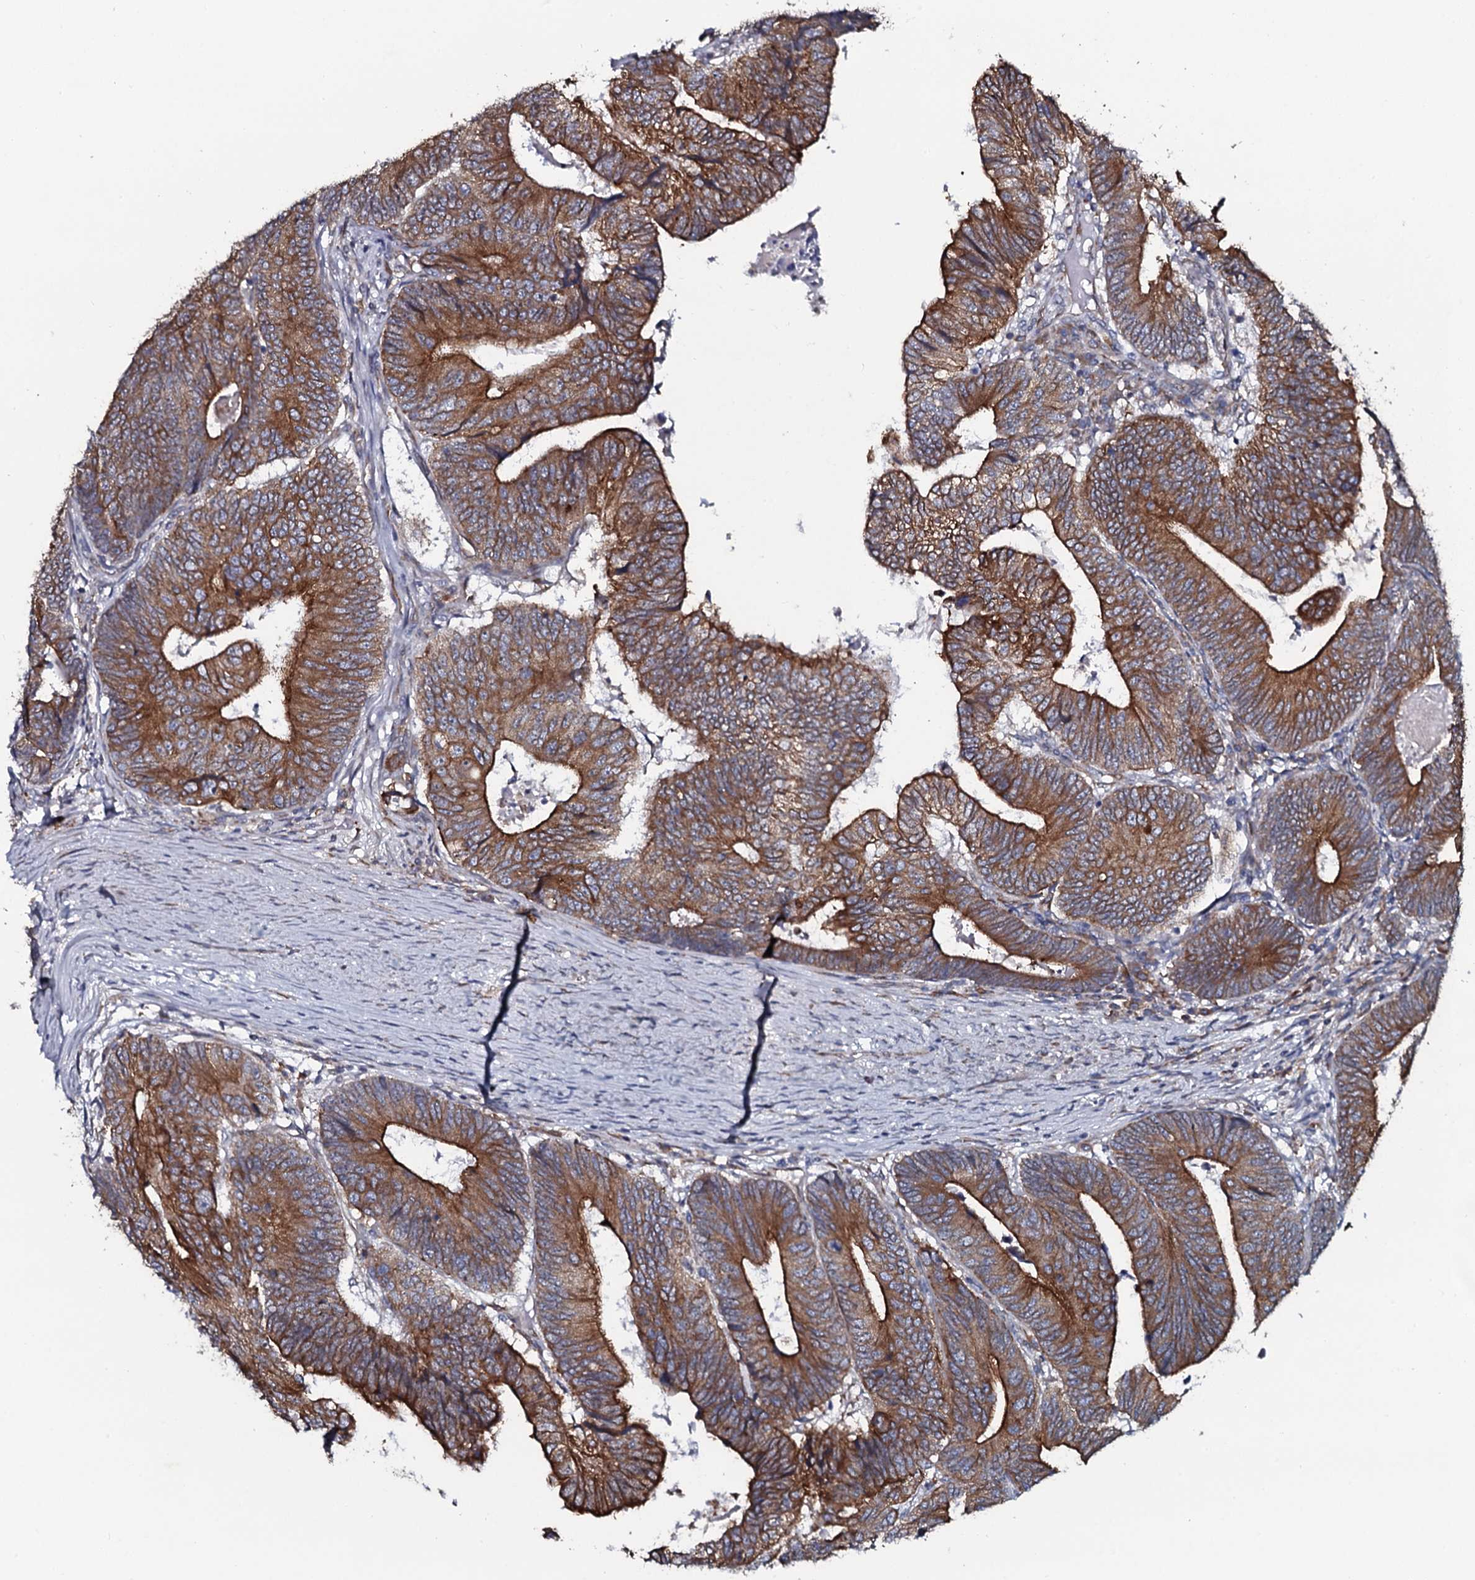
{"staining": {"intensity": "strong", "quantity": ">75%", "location": "cytoplasmic/membranous"}, "tissue": "colorectal cancer", "cell_type": "Tumor cells", "image_type": "cancer", "snomed": [{"axis": "morphology", "description": "Adenocarcinoma, NOS"}, {"axis": "topography", "description": "Colon"}], "caption": "The image shows staining of colorectal cancer (adenocarcinoma), revealing strong cytoplasmic/membranous protein positivity (brown color) within tumor cells. Immunohistochemistry (ihc) stains the protein in brown and the nuclei are stained blue.", "gene": "TMEM151A", "patient": {"sex": "female", "age": 67}}